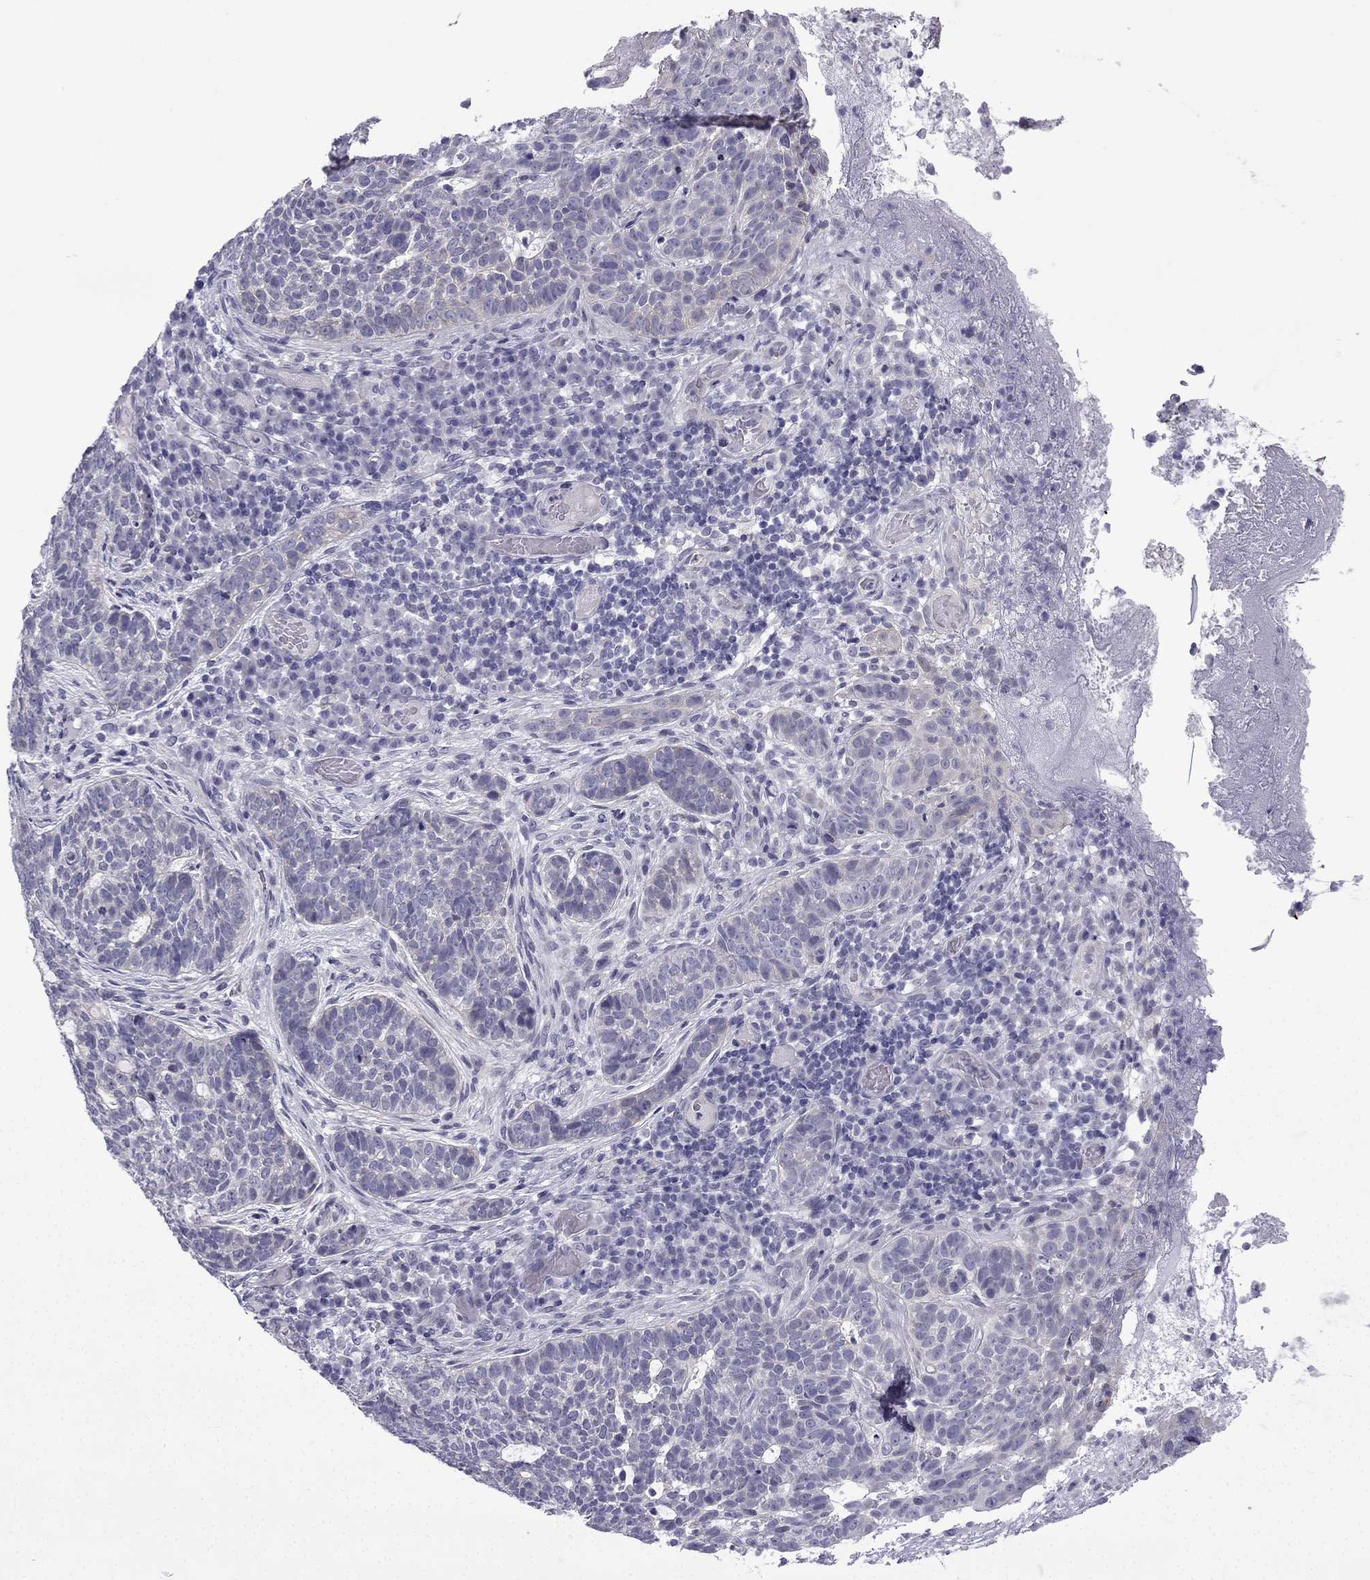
{"staining": {"intensity": "negative", "quantity": "none", "location": "none"}, "tissue": "skin cancer", "cell_type": "Tumor cells", "image_type": "cancer", "snomed": [{"axis": "morphology", "description": "Basal cell carcinoma"}, {"axis": "topography", "description": "Skin"}], "caption": "A photomicrograph of skin basal cell carcinoma stained for a protein demonstrates no brown staining in tumor cells. (Stains: DAB (3,3'-diaminobenzidine) immunohistochemistry (IHC) with hematoxylin counter stain, Microscopy: brightfield microscopy at high magnification).", "gene": "CFAP53", "patient": {"sex": "female", "age": 69}}